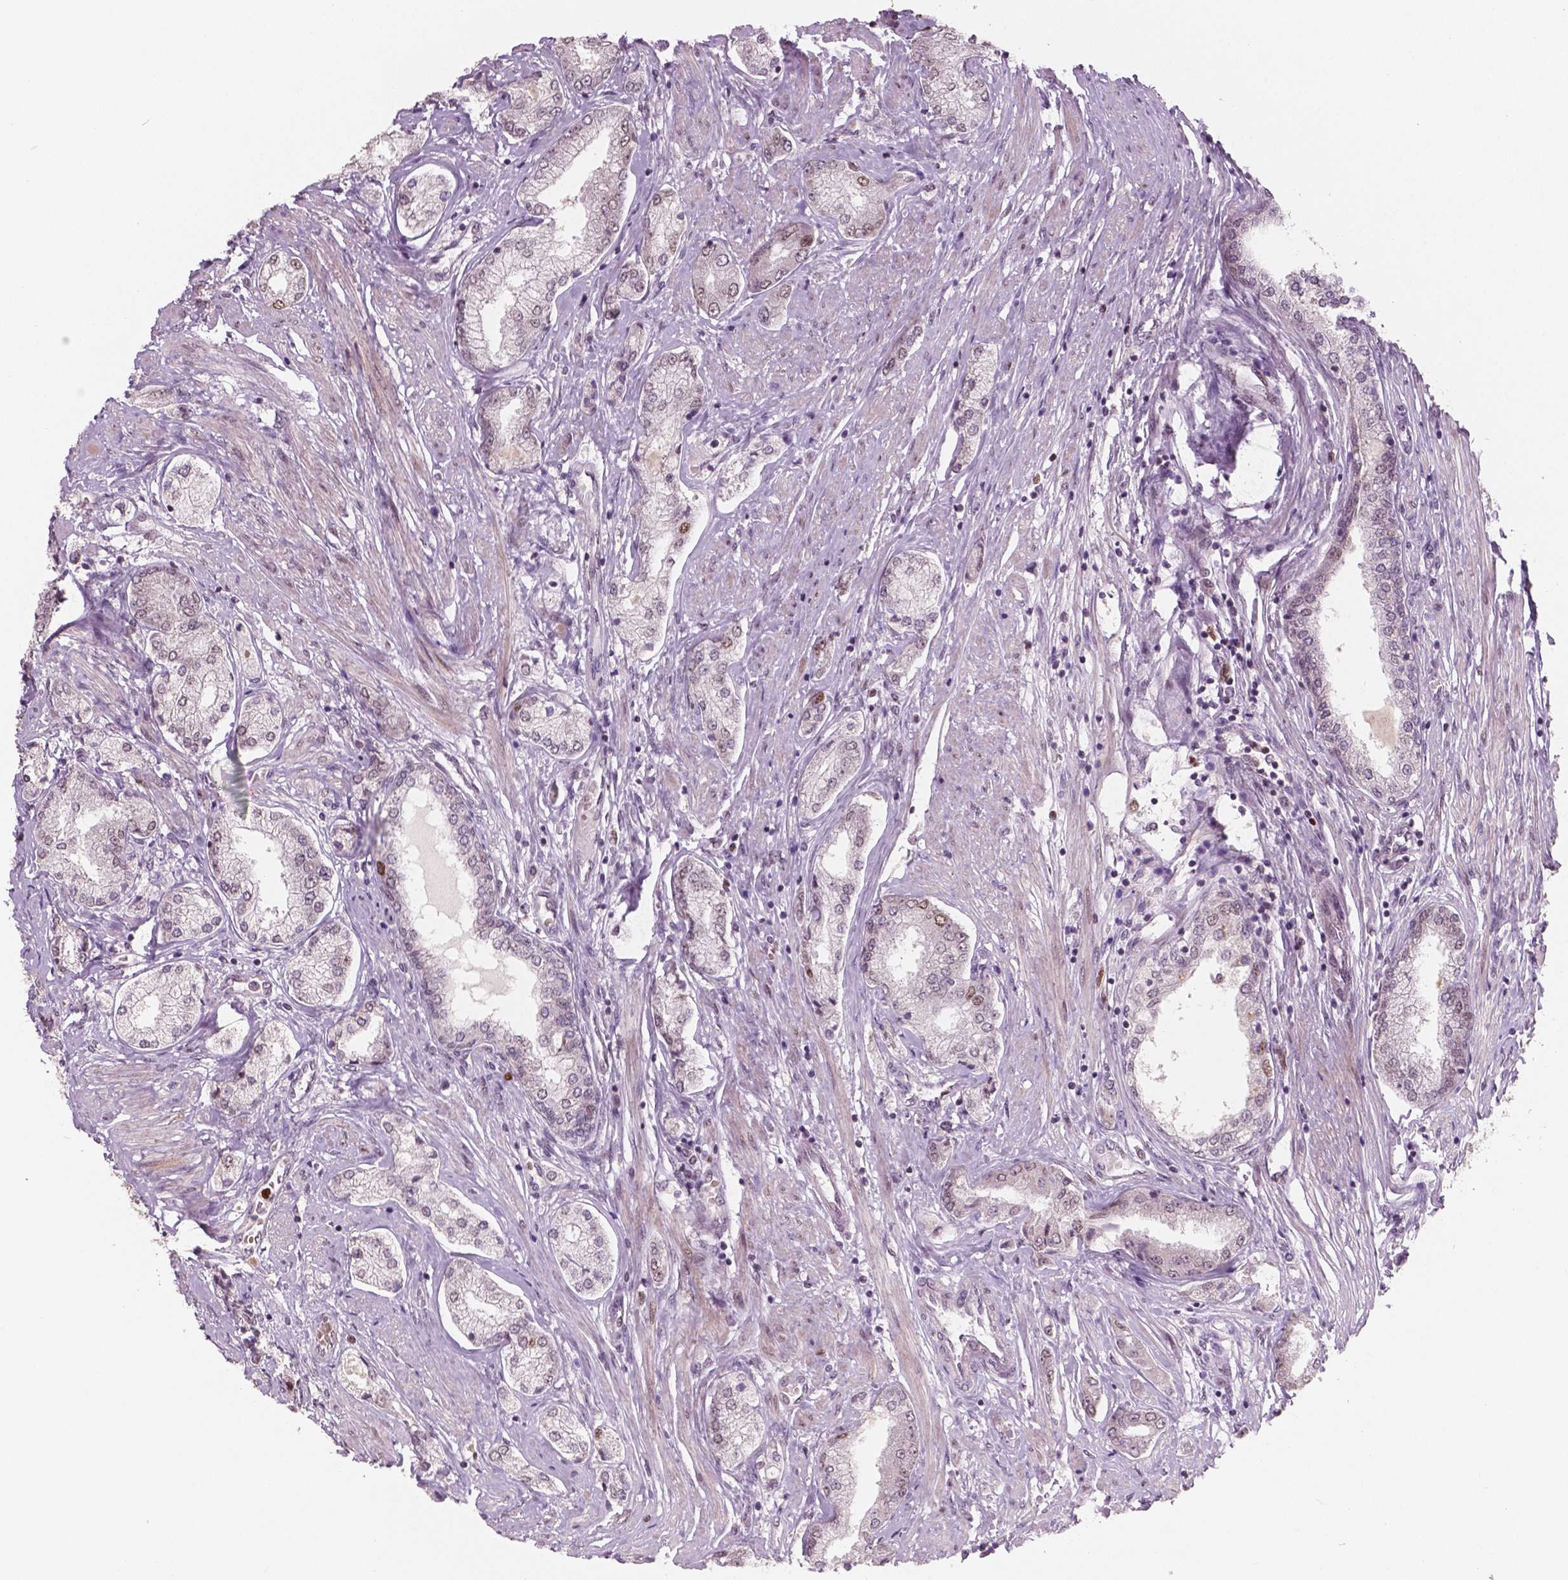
{"staining": {"intensity": "negative", "quantity": "none", "location": "none"}, "tissue": "prostate cancer", "cell_type": "Tumor cells", "image_type": "cancer", "snomed": [{"axis": "morphology", "description": "Adenocarcinoma, NOS"}, {"axis": "topography", "description": "Prostate"}], "caption": "This micrograph is of prostate cancer (adenocarcinoma) stained with IHC to label a protein in brown with the nuclei are counter-stained blue. There is no positivity in tumor cells. (Stains: DAB immunohistochemistry with hematoxylin counter stain, Microscopy: brightfield microscopy at high magnification).", "gene": "NSD2", "patient": {"sex": "male", "age": 63}}